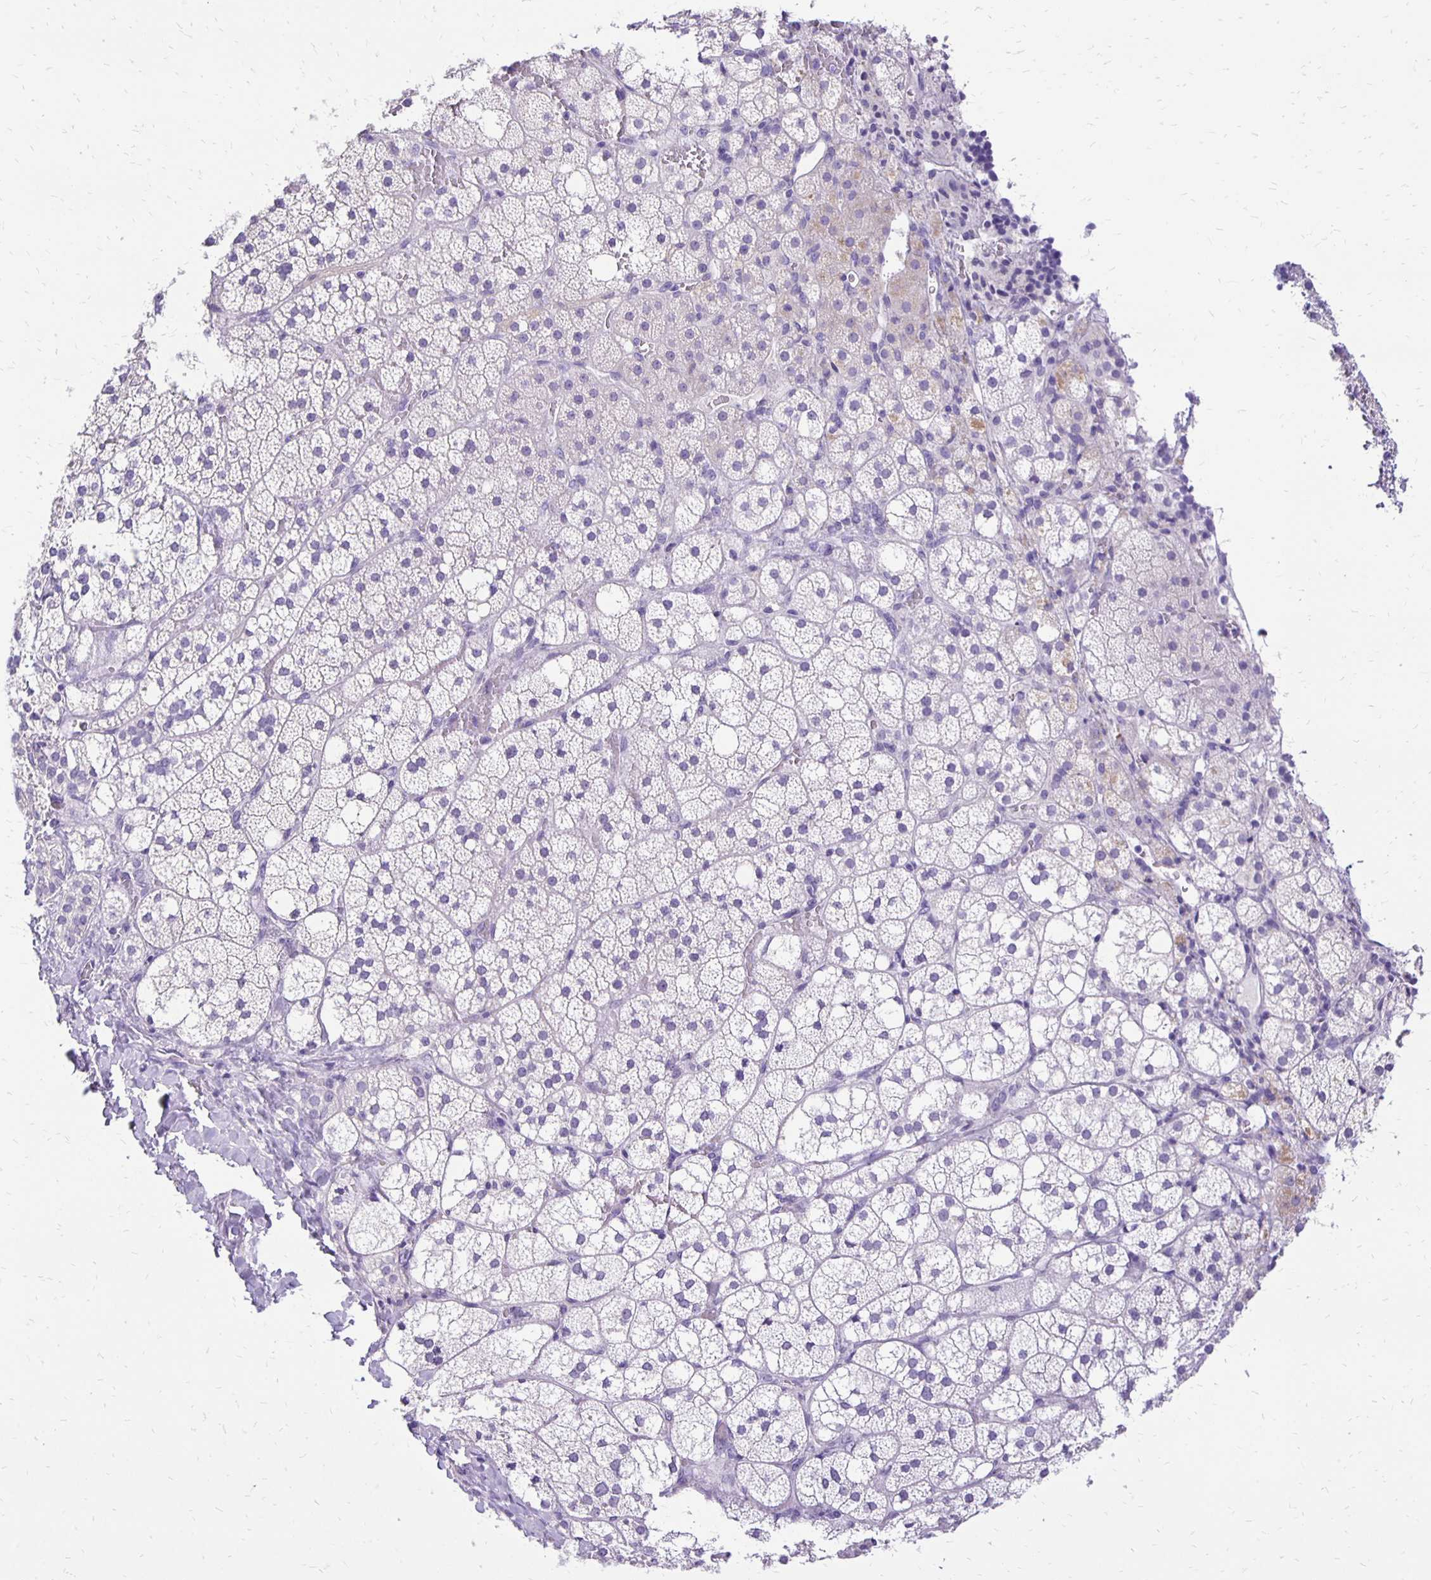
{"staining": {"intensity": "negative", "quantity": "none", "location": "none"}, "tissue": "adrenal gland", "cell_type": "Glandular cells", "image_type": "normal", "snomed": [{"axis": "morphology", "description": "Normal tissue, NOS"}, {"axis": "topography", "description": "Adrenal gland"}], "caption": "This is an IHC micrograph of normal adrenal gland. There is no staining in glandular cells.", "gene": "ANKRD45", "patient": {"sex": "male", "age": 53}}